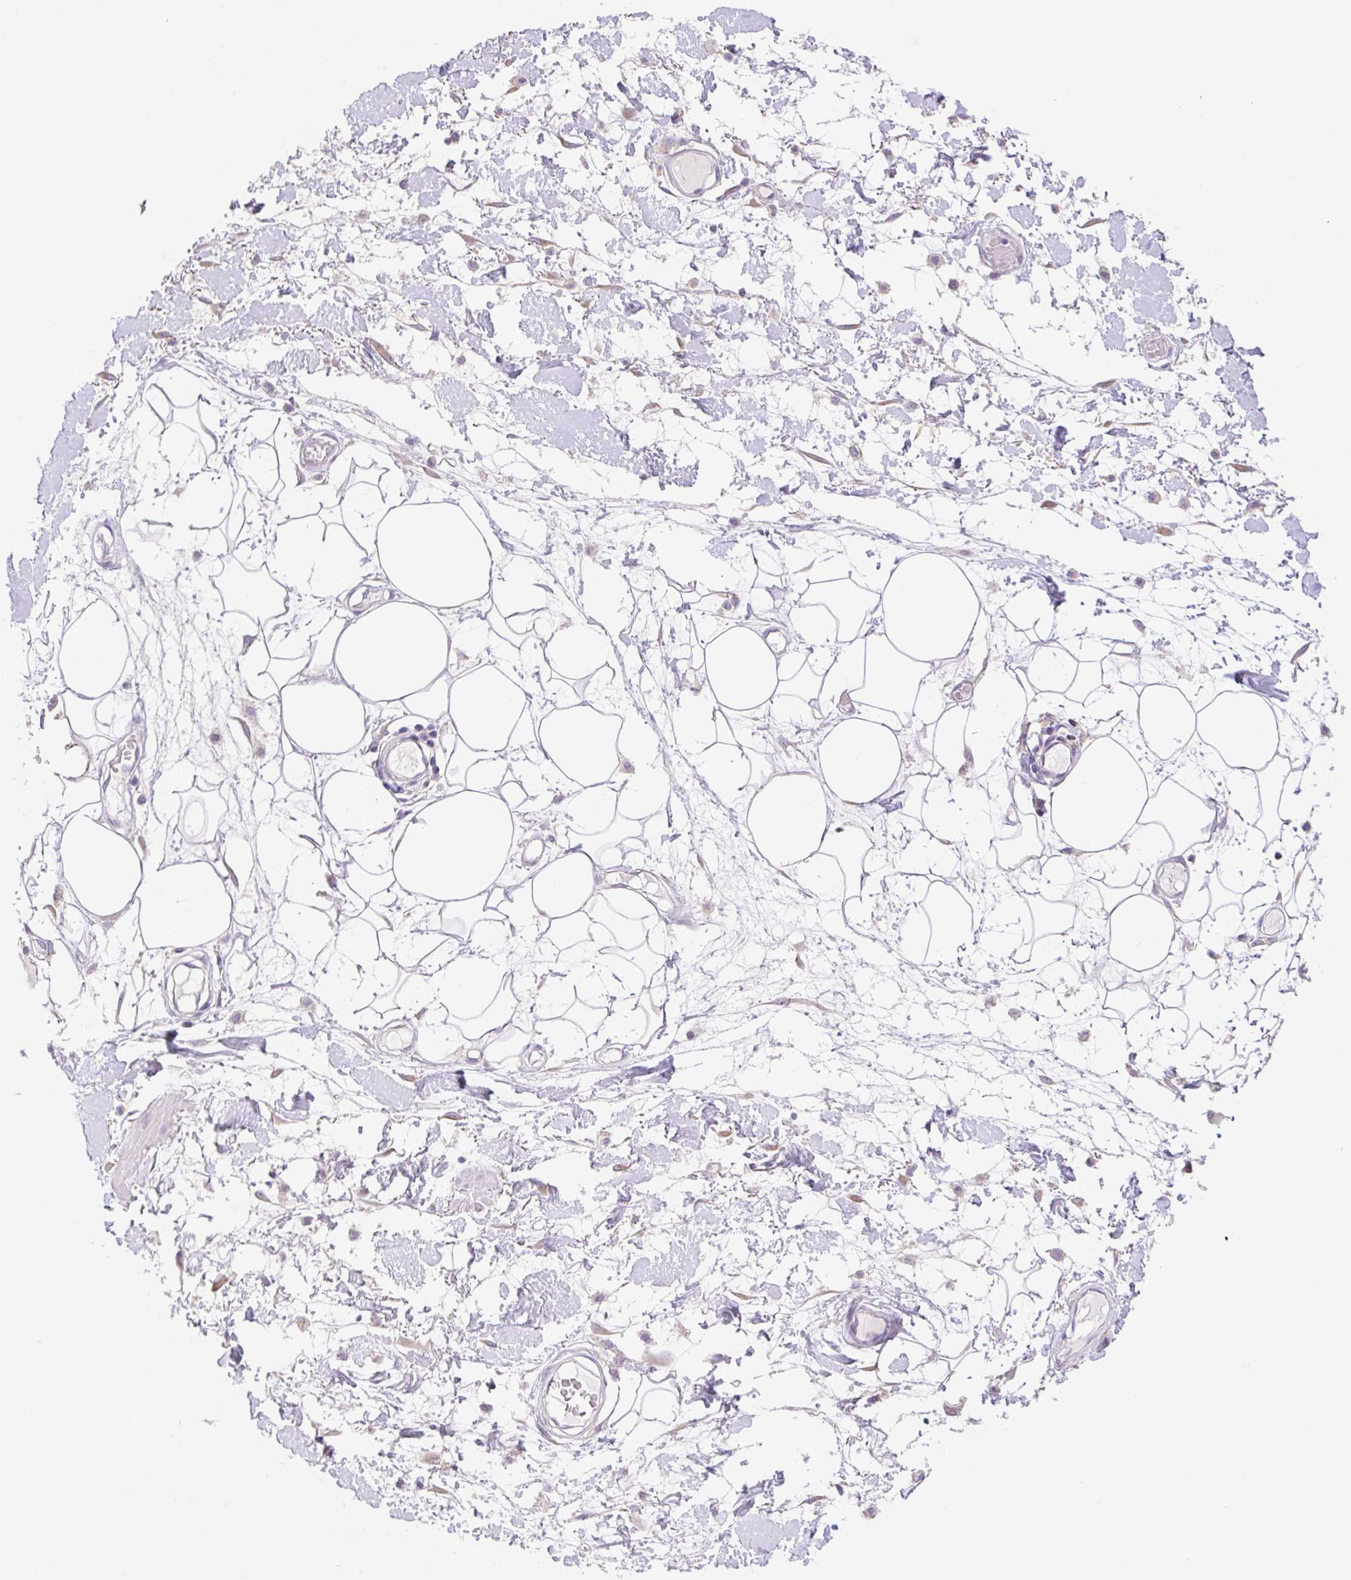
{"staining": {"intensity": "negative", "quantity": "none", "location": "none"}, "tissue": "adipose tissue", "cell_type": "Adipocytes", "image_type": "normal", "snomed": [{"axis": "morphology", "description": "Normal tissue, NOS"}, {"axis": "topography", "description": "Vulva"}, {"axis": "topography", "description": "Peripheral nerve tissue"}], "caption": "Adipocytes show no significant protein positivity in unremarkable adipose tissue. Brightfield microscopy of immunohistochemistry stained with DAB (3,3'-diaminobenzidine) (brown) and hematoxylin (blue), captured at high magnification.", "gene": "COPZ2", "patient": {"sex": "female", "age": 68}}